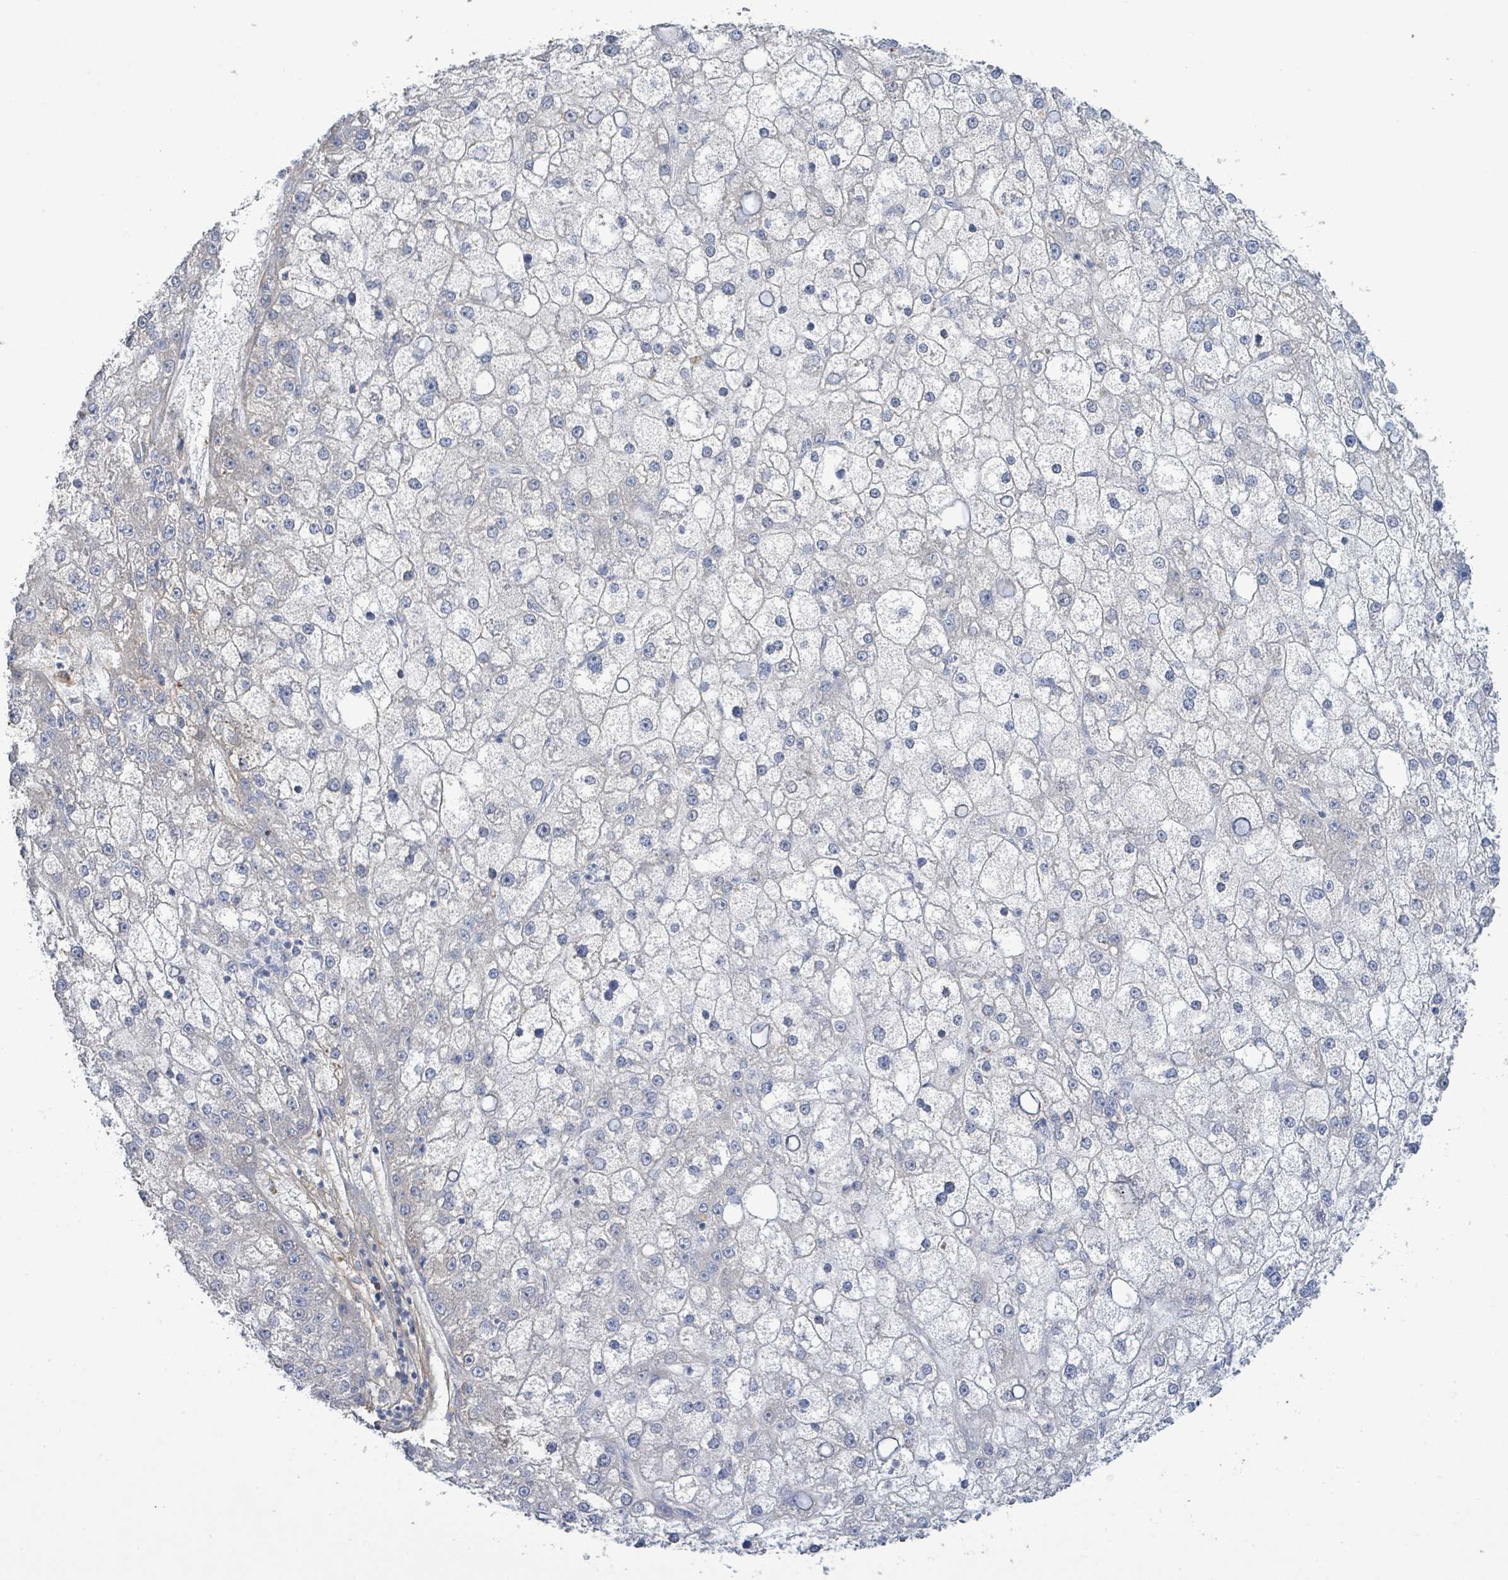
{"staining": {"intensity": "negative", "quantity": "none", "location": "none"}, "tissue": "liver cancer", "cell_type": "Tumor cells", "image_type": "cancer", "snomed": [{"axis": "morphology", "description": "Carcinoma, Hepatocellular, NOS"}, {"axis": "topography", "description": "Liver"}], "caption": "Immunohistochemistry (IHC) photomicrograph of neoplastic tissue: liver cancer stained with DAB (3,3'-diaminobenzidine) shows no significant protein positivity in tumor cells.", "gene": "ALG12", "patient": {"sex": "male", "age": 67}}